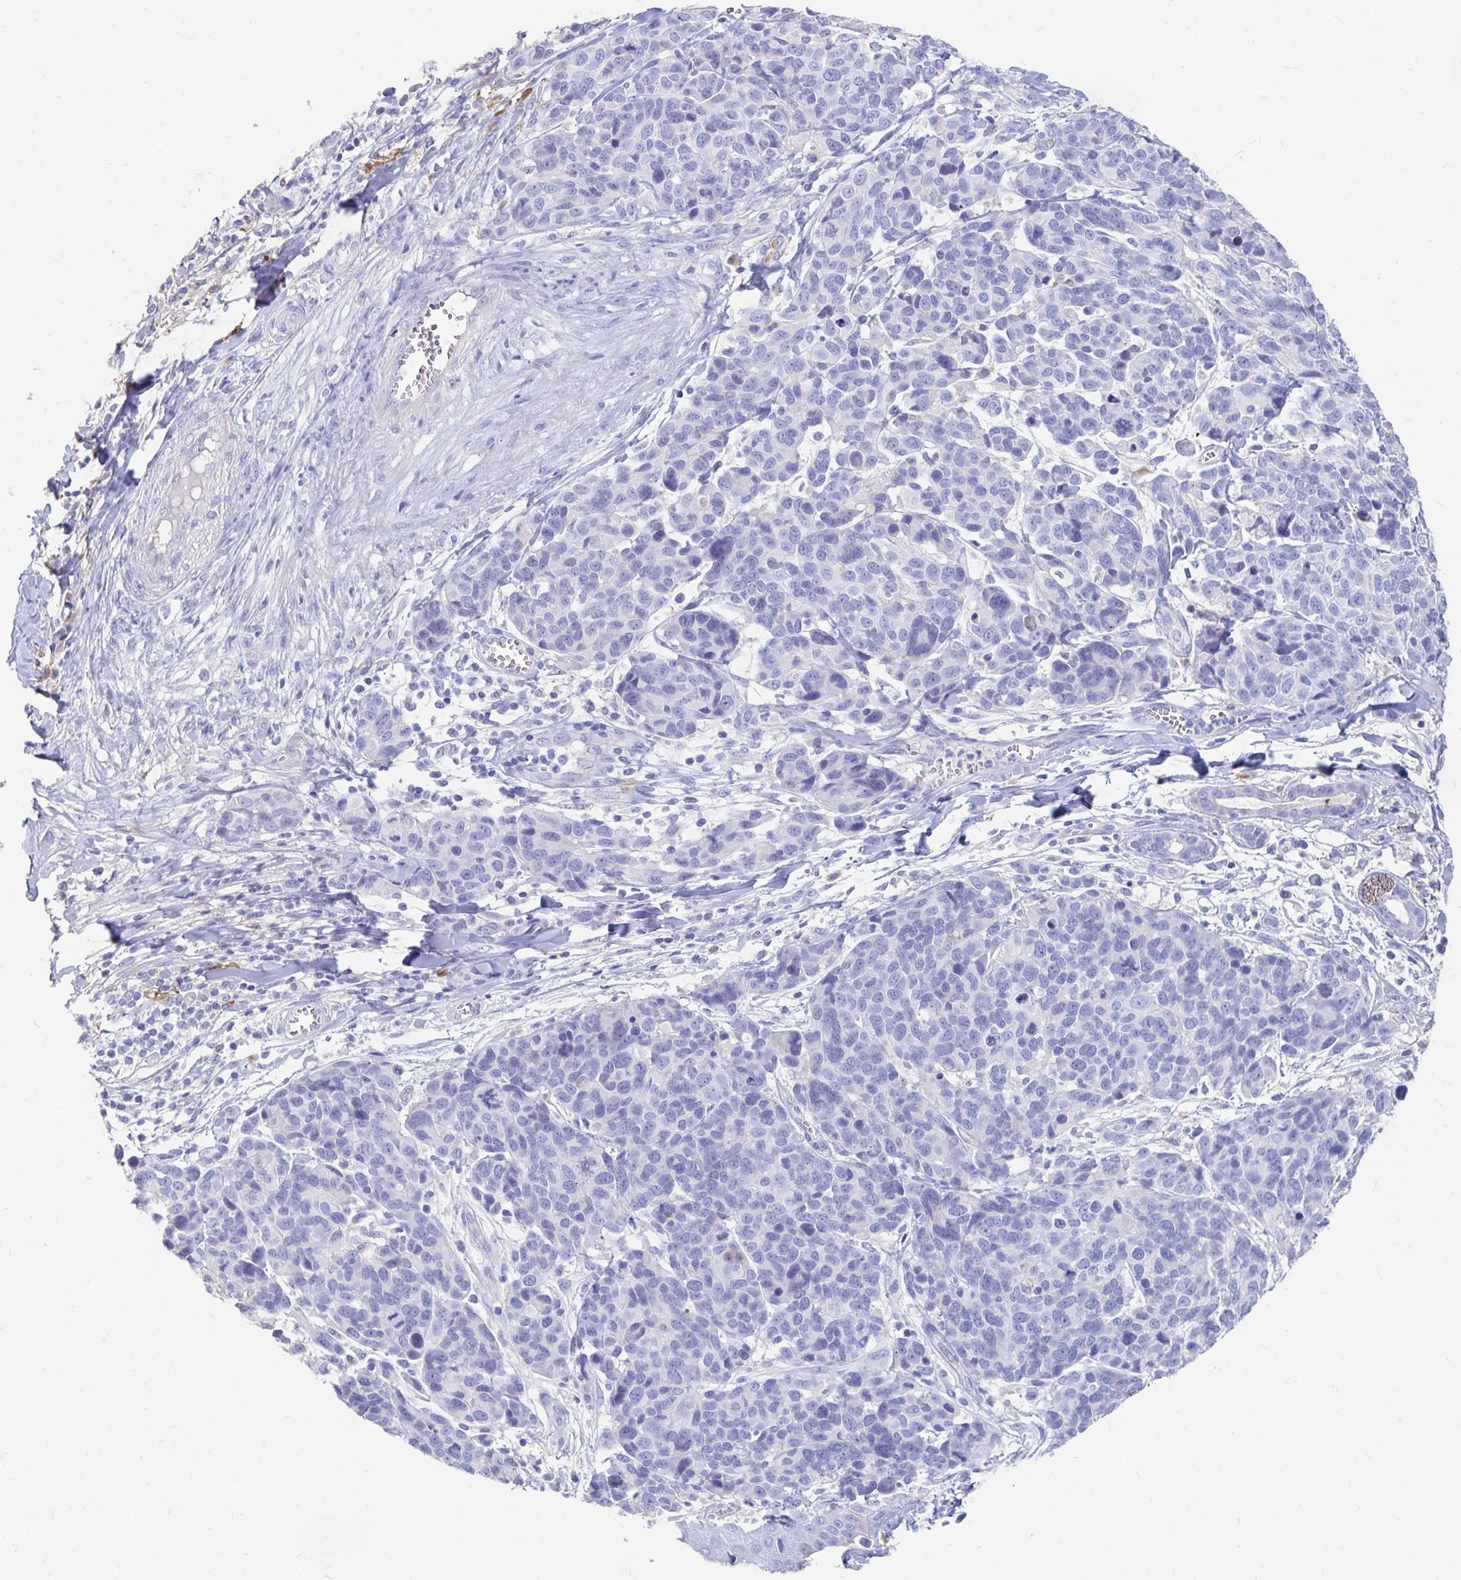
{"staining": {"intensity": "negative", "quantity": "none", "location": "none"}, "tissue": "melanoma", "cell_type": "Tumor cells", "image_type": "cancer", "snomed": [{"axis": "morphology", "description": "Malignant melanoma, NOS"}, {"axis": "topography", "description": "Skin"}], "caption": "Immunohistochemistry of melanoma exhibits no positivity in tumor cells.", "gene": "LAMC3", "patient": {"sex": "male", "age": 51}}